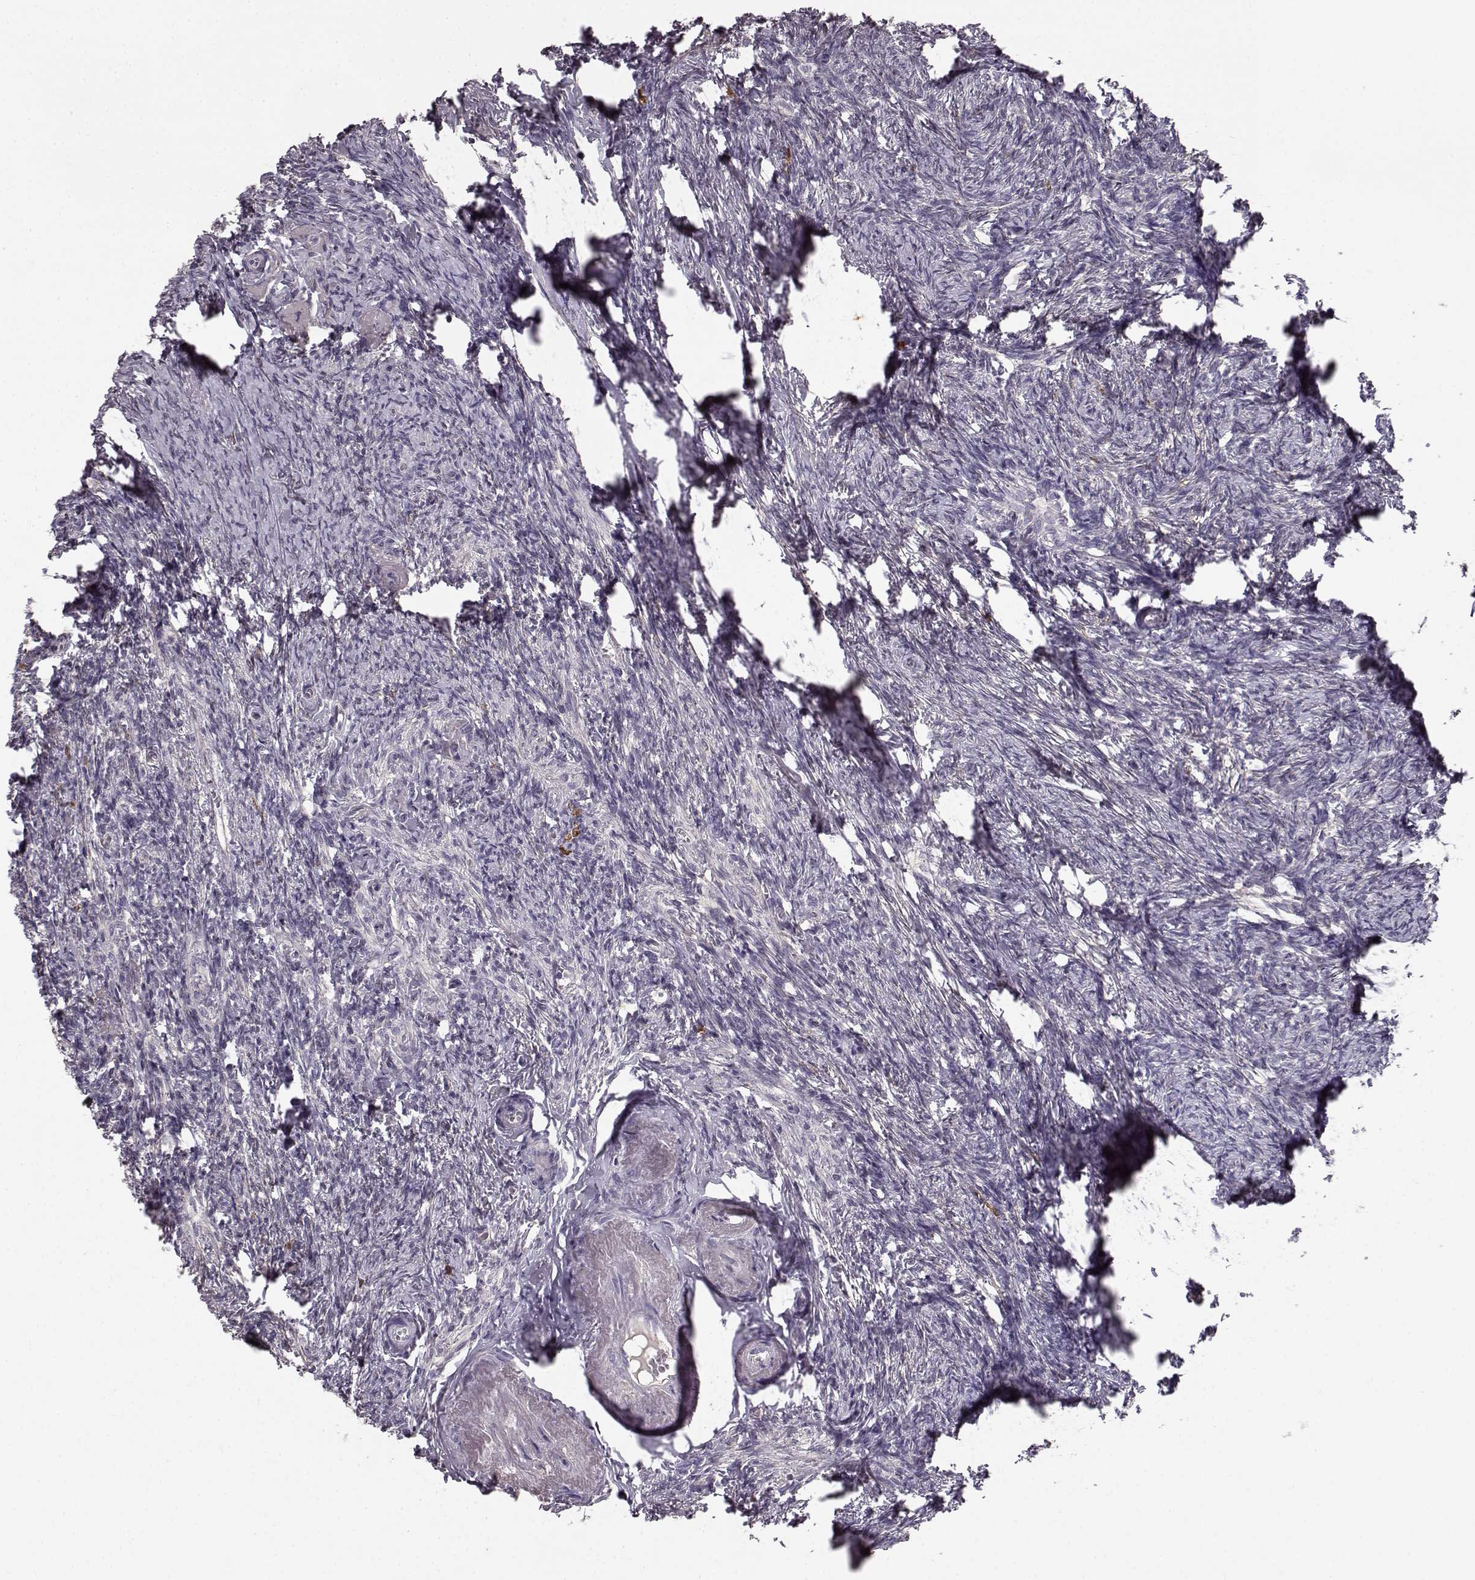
{"staining": {"intensity": "negative", "quantity": "none", "location": "none"}, "tissue": "ovary", "cell_type": "Follicle cells", "image_type": "normal", "snomed": [{"axis": "morphology", "description": "Normal tissue, NOS"}, {"axis": "topography", "description": "Ovary"}], "caption": "Follicle cells are negative for protein expression in normal human ovary. The staining is performed using DAB brown chromogen with nuclei counter-stained in using hematoxylin.", "gene": "GHR", "patient": {"sex": "female", "age": 72}}